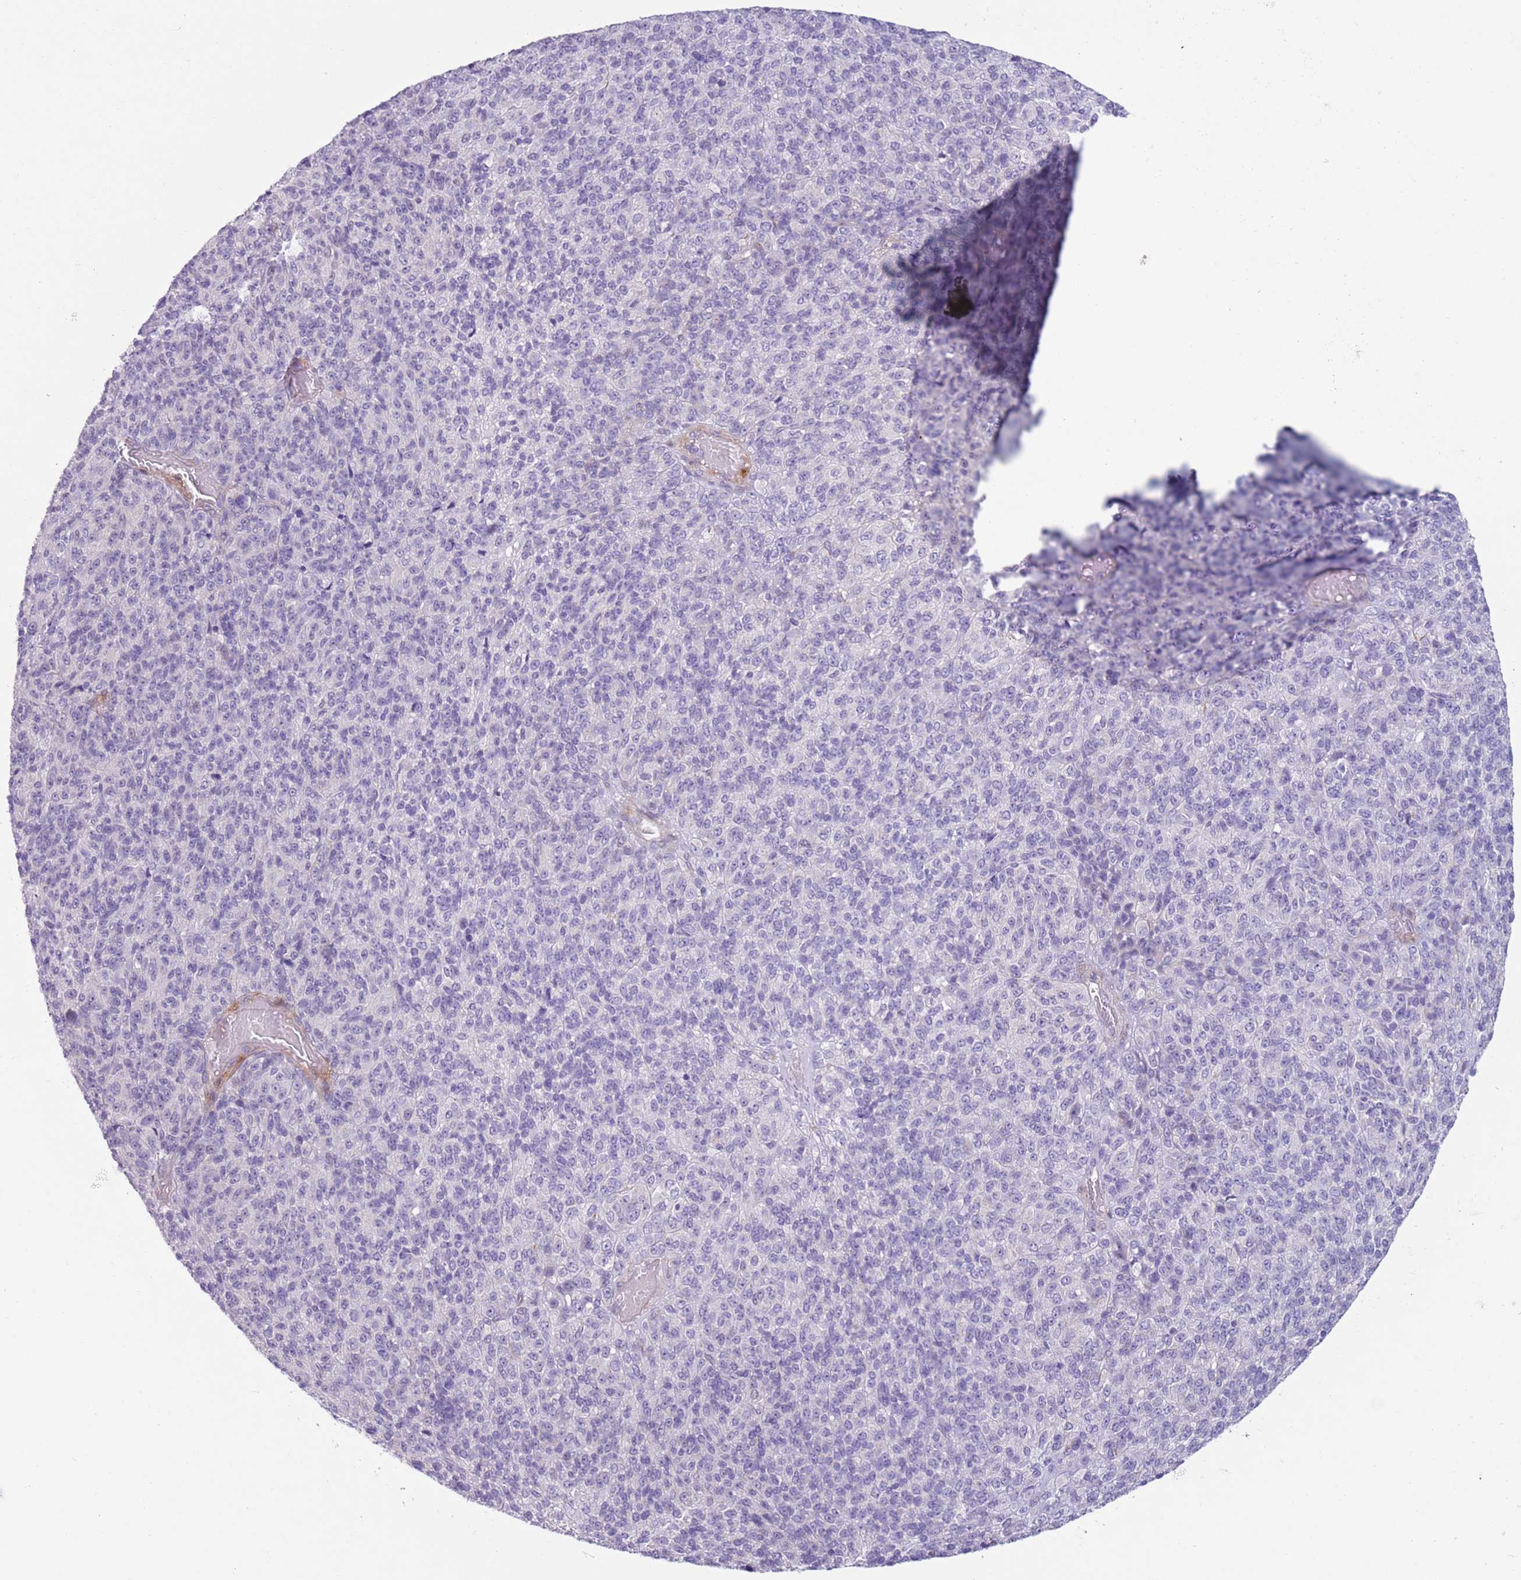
{"staining": {"intensity": "negative", "quantity": "none", "location": "none"}, "tissue": "melanoma", "cell_type": "Tumor cells", "image_type": "cancer", "snomed": [{"axis": "morphology", "description": "Malignant melanoma, Metastatic site"}, {"axis": "topography", "description": "Brain"}], "caption": "Protein analysis of malignant melanoma (metastatic site) reveals no significant expression in tumor cells. Brightfield microscopy of immunohistochemistry (IHC) stained with DAB (3,3'-diaminobenzidine) (brown) and hematoxylin (blue), captured at high magnification.", "gene": "ZNF239", "patient": {"sex": "female", "age": 56}}